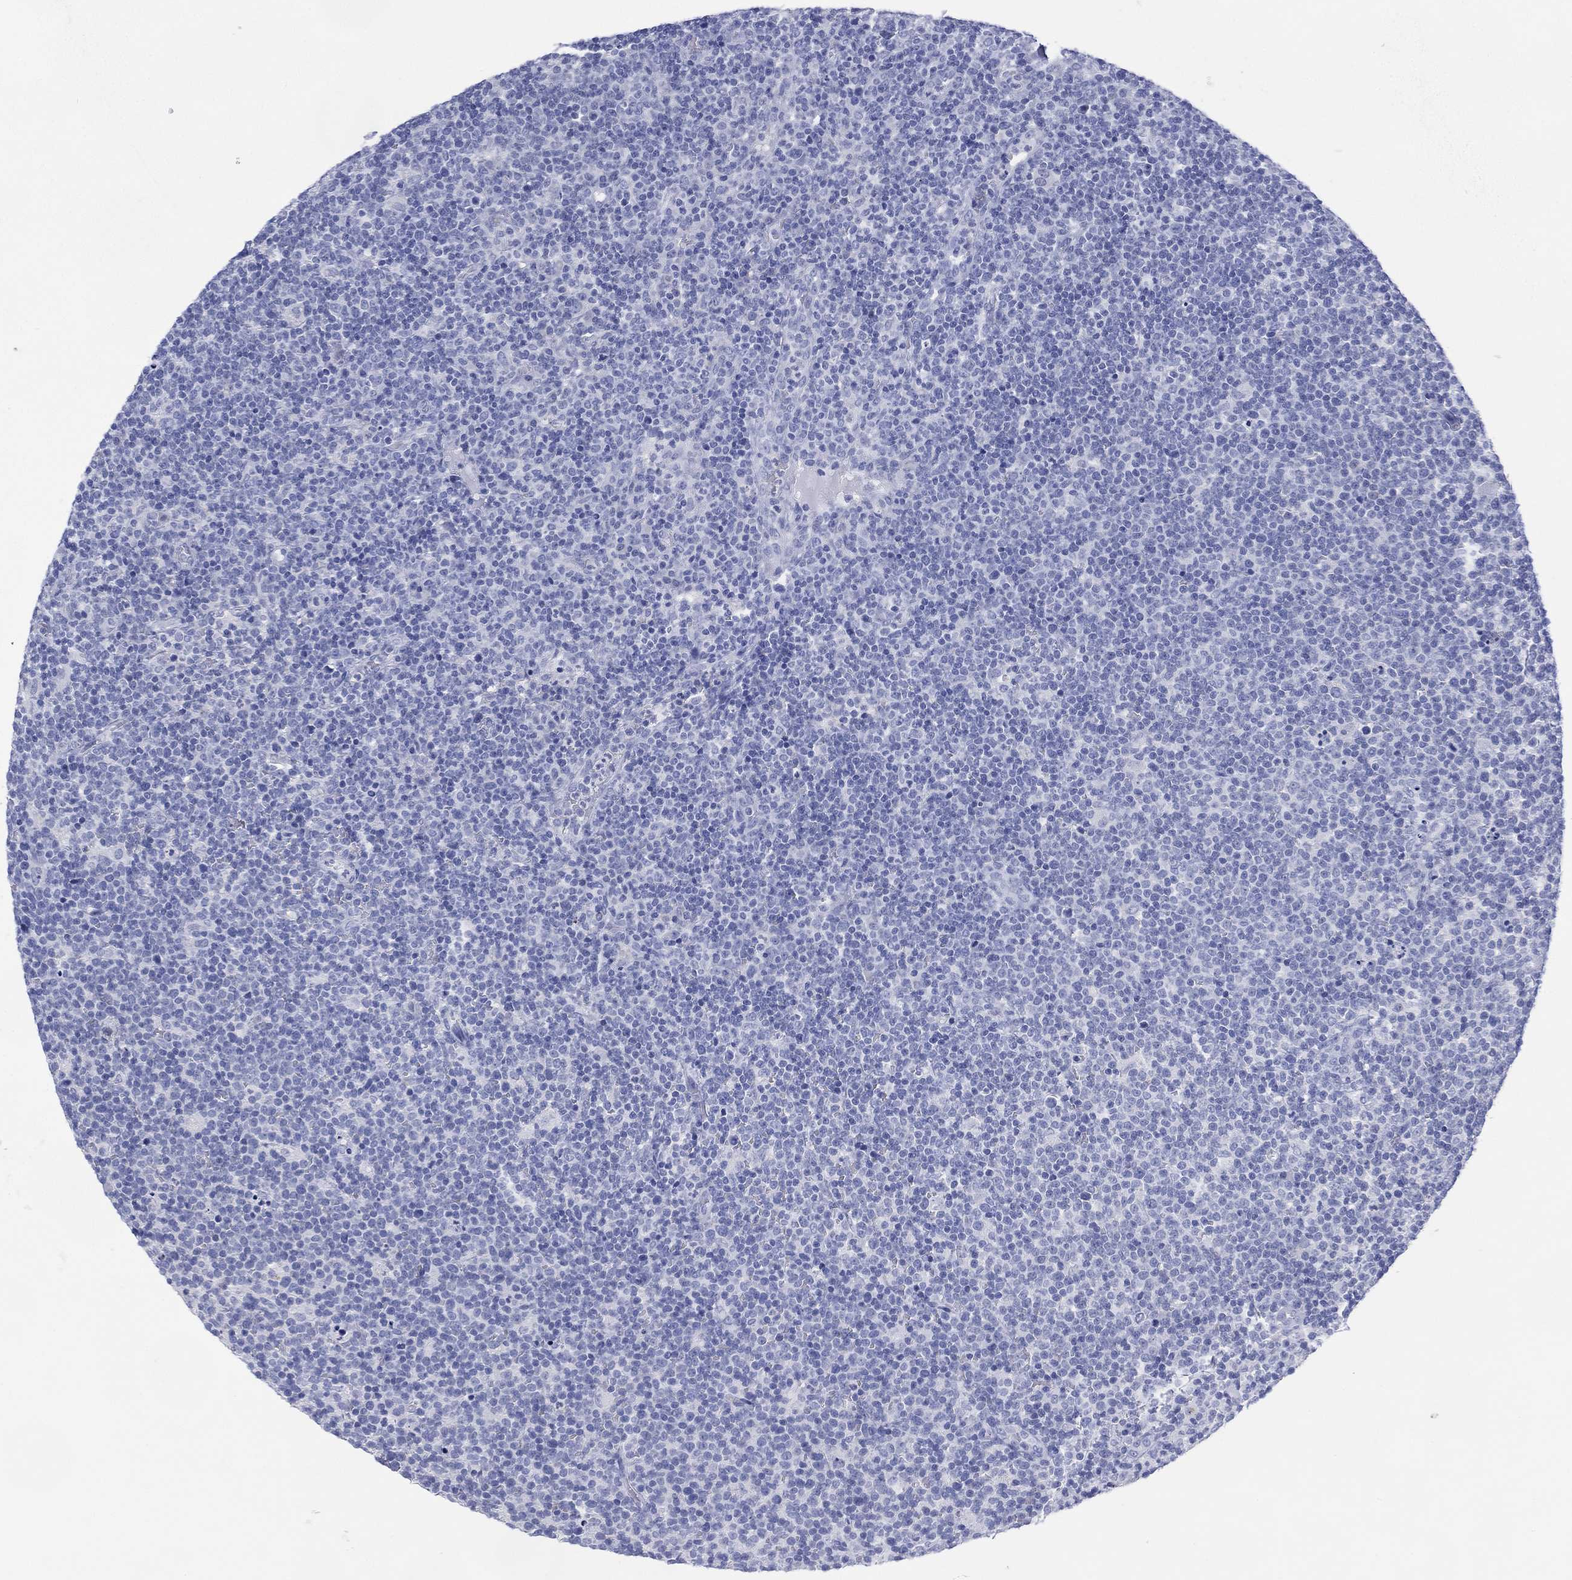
{"staining": {"intensity": "negative", "quantity": "none", "location": "none"}, "tissue": "lymphoma", "cell_type": "Tumor cells", "image_type": "cancer", "snomed": [{"axis": "morphology", "description": "Malignant lymphoma, non-Hodgkin's type, High grade"}, {"axis": "topography", "description": "Lymph node"}], "caption": "Image shows no significant protein positivity in tumor cells of high-grade malignant lymphoma, non-Hodgkin's type.", "gene": "DSG1", "patient": {"sex": "male", "age": 61}}